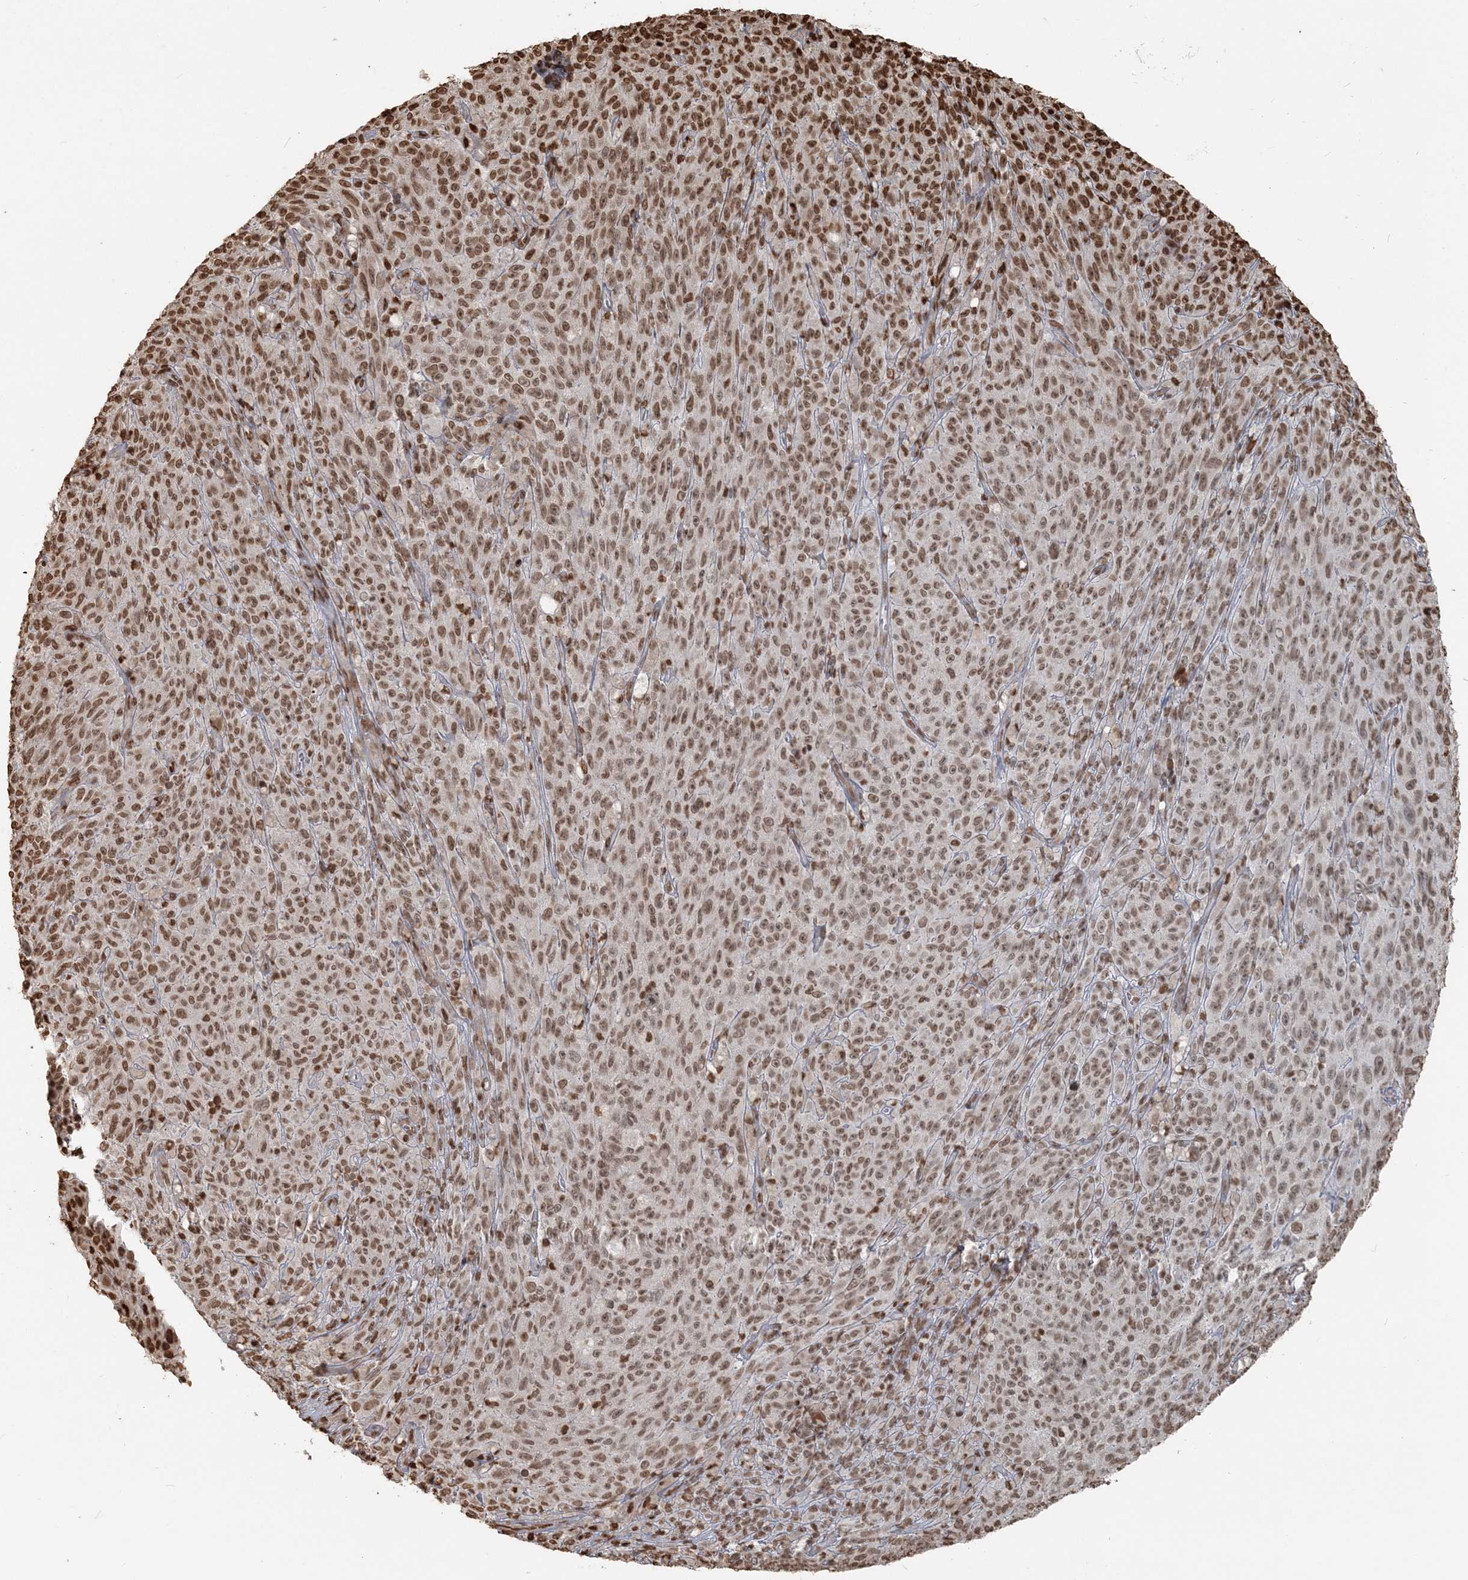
{"staining": {"intensity": "moderate", "quantity": ">75%", "location": "nuclear"}, "tissue": "melanoma", "cell_type": "Tumor cells", "image_type": "cancer", "snomed": [{"axis": "morphology", "description": "Malignant melanoma, NOS"}, {"axis": "topography", "description": "Skin"}], "caption": "Immunohistochemical staining of human melanoma reveals medium levels of moderate nuclear positivity in approximately >75% of tumor cells.", "gene": "H3-3B", "patient": {"sex": "female", "age": 82}}